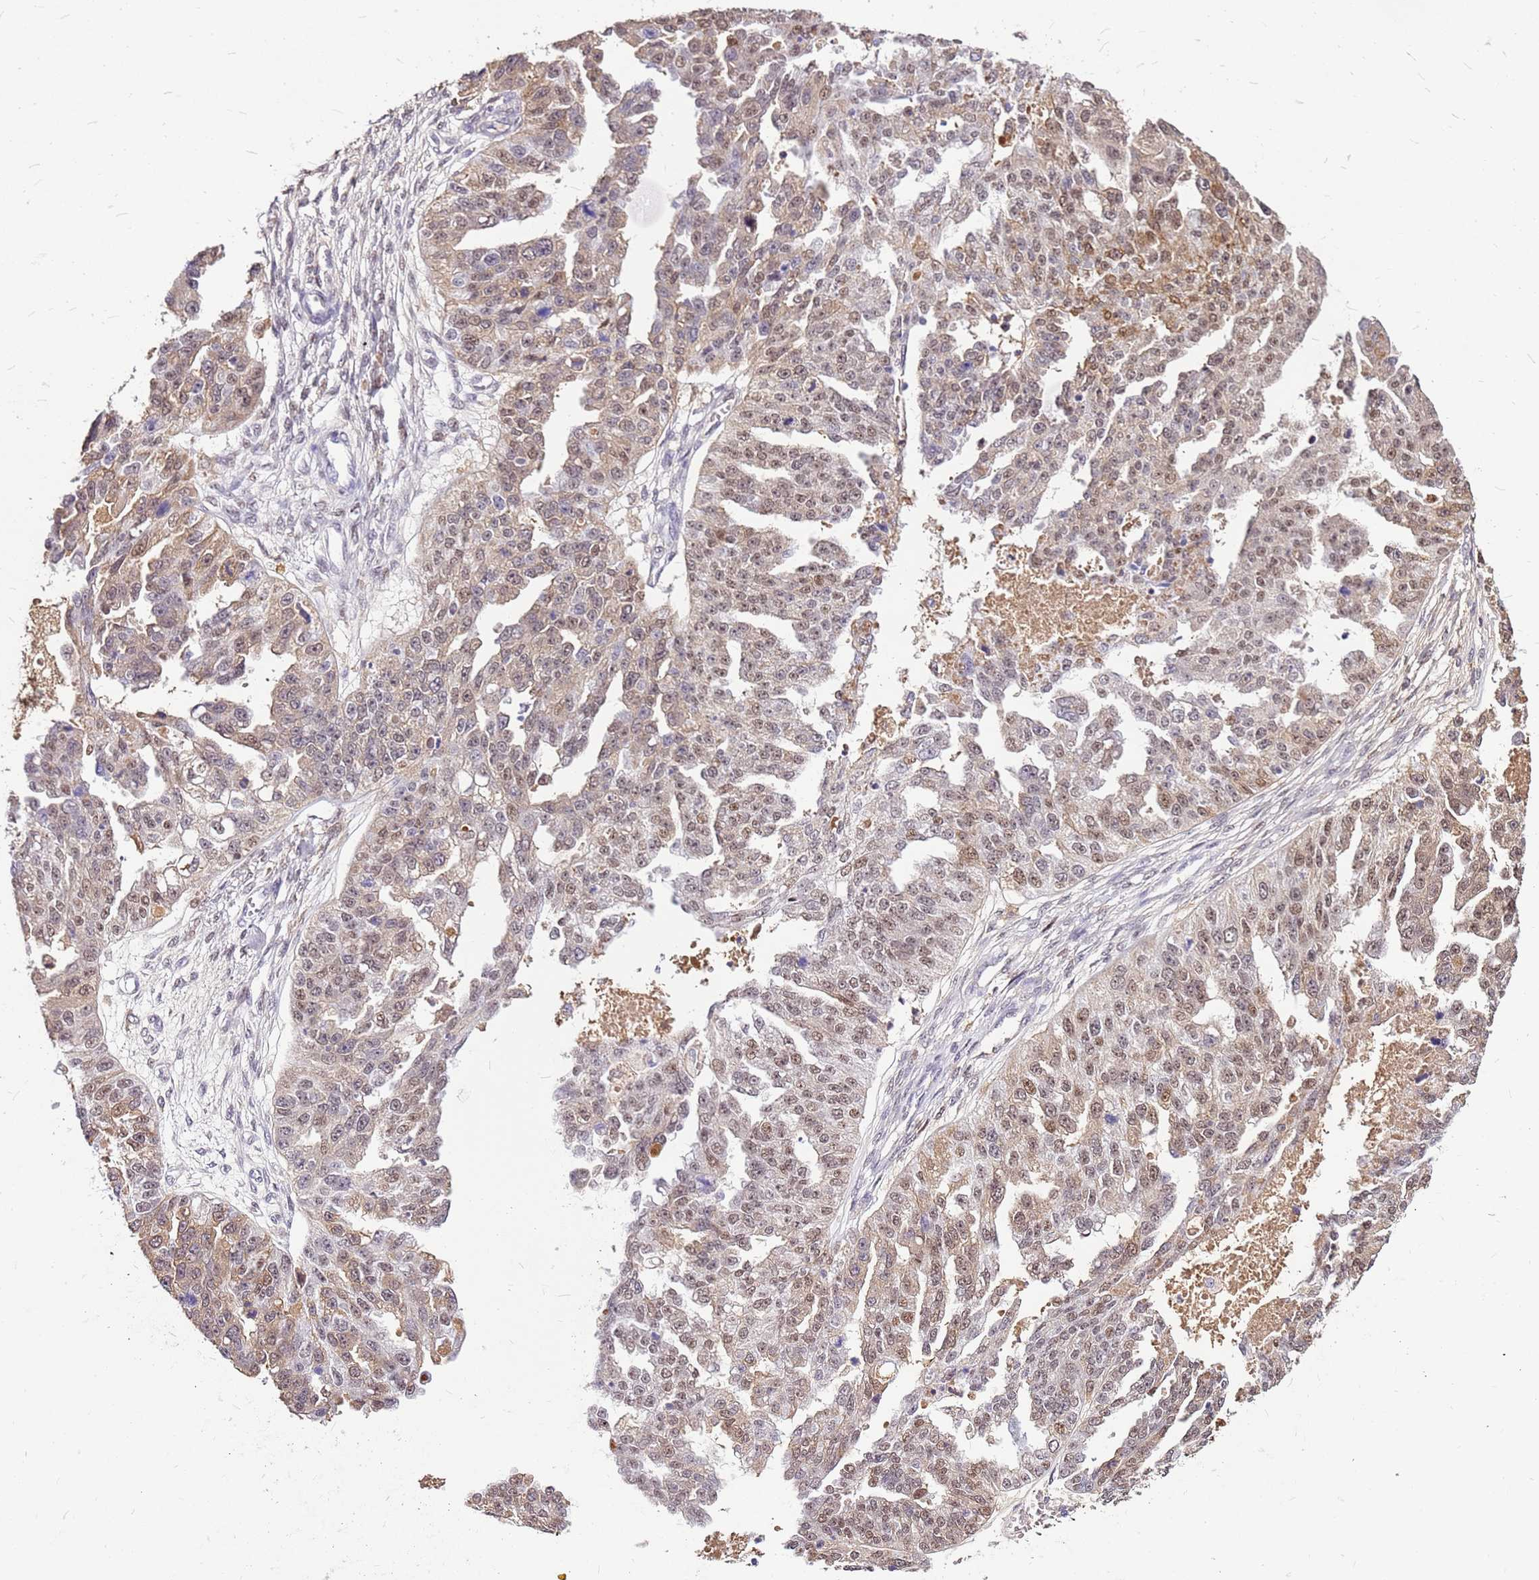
{"staining": {"intensity": "moderate", "quantity": ">75%", "location": "nuclear"}, "tissue": "ovarian cancer", "cell_type": "Tumor cells", "image_type": "cancer", "snomed": [{"axis": "morphology", "description": "Cystadenocarcinoma, serous, NOS"}, {"axis": "topography", "description": "Ovary"}], "caption": "Ovarian serous cystadenocarcinoma stained for a protein (brown) reveals moderate nuclear positive positivity in approximately >75% of tumor cells.", "gene": "ALDH1A3", "patient": {"sex": "female", "age": 58}}